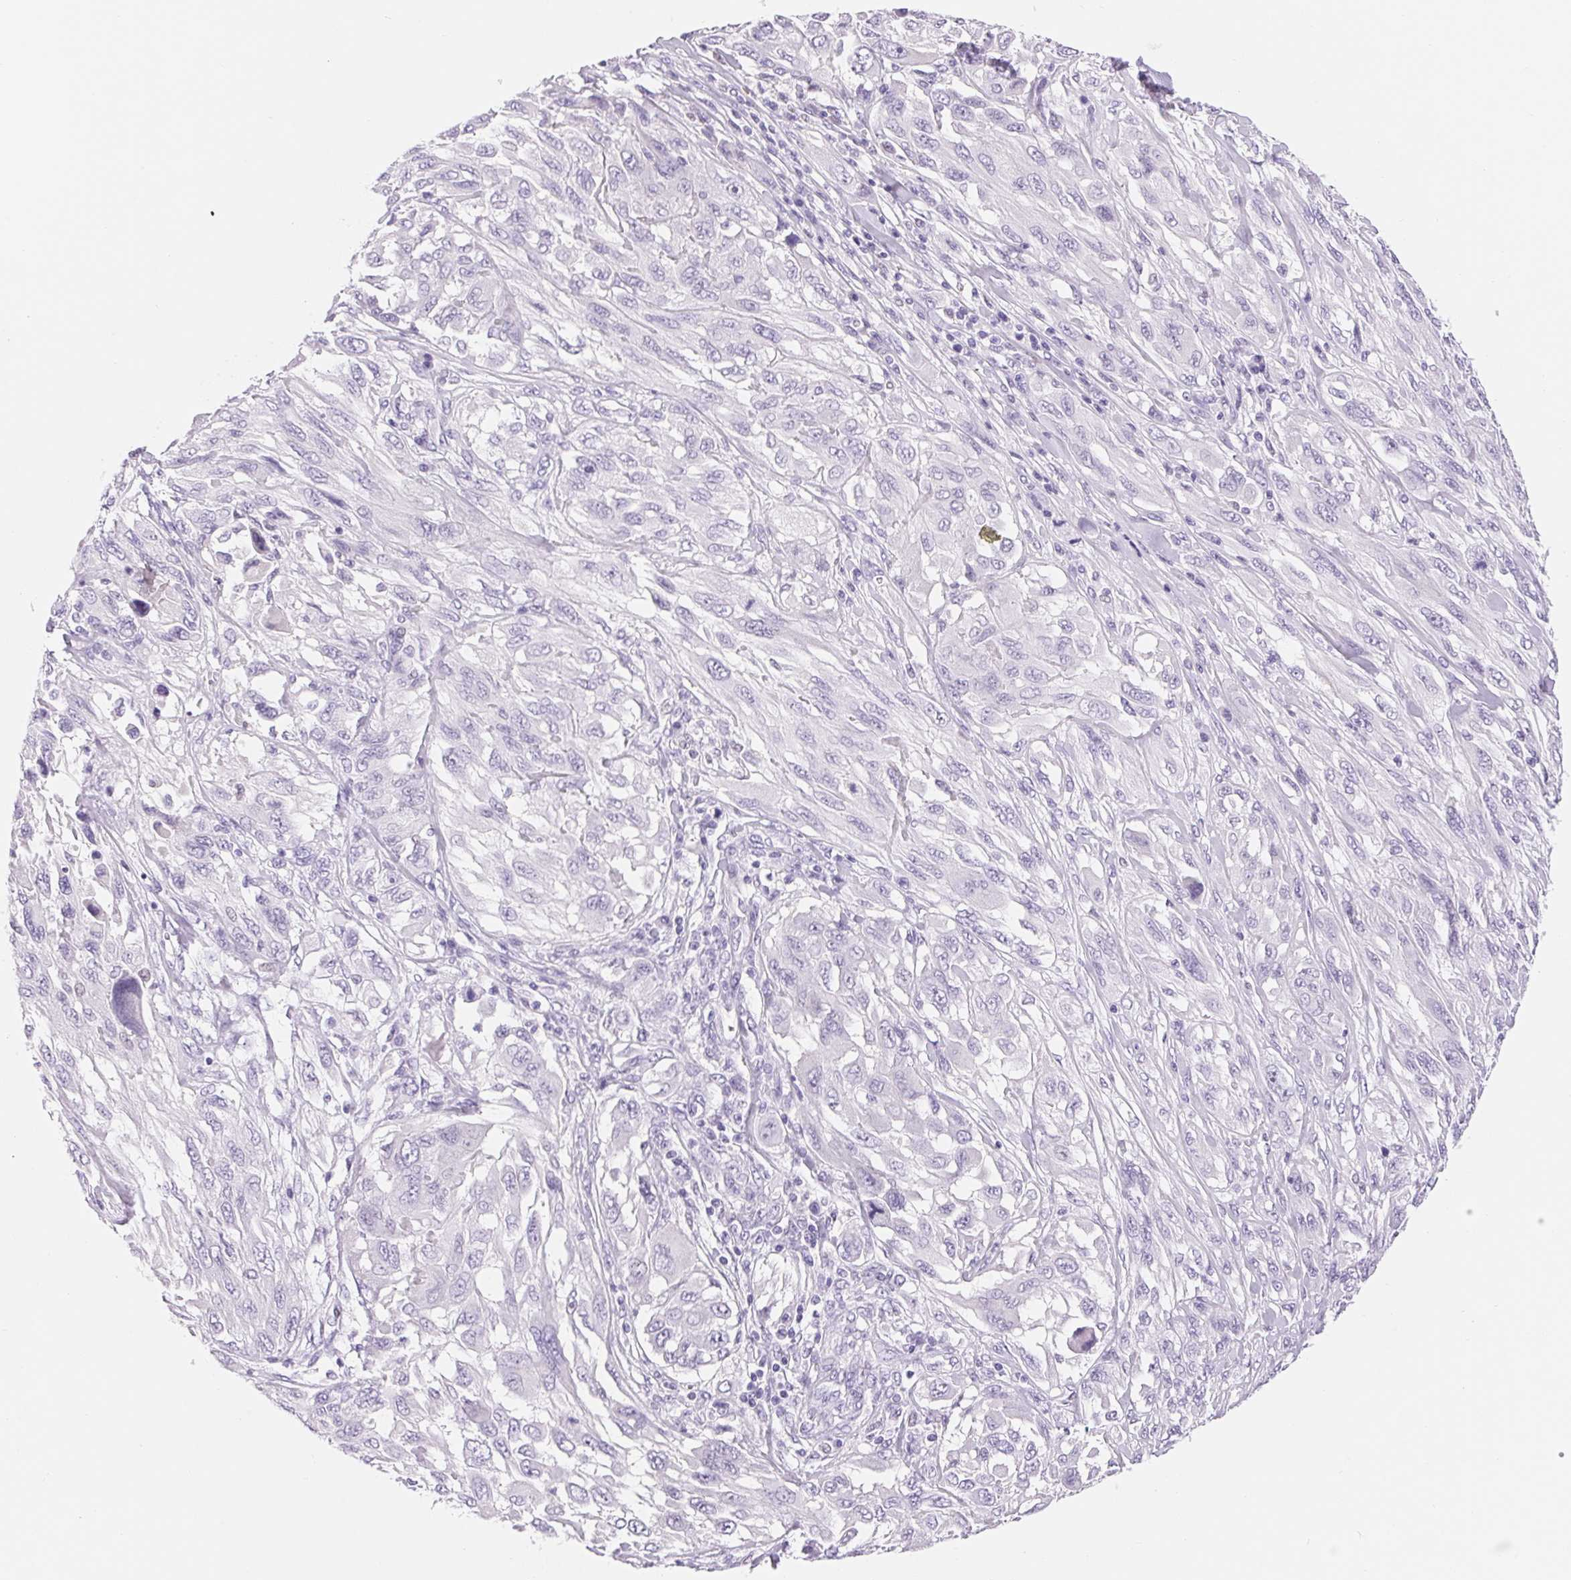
{"staining": {"intensity": "negative", "quantity": "none", "location": "none"}, "tissue": "melanoma", "cell_type": "Tumor cells", "image_type": "cancer", "snomed": [{"axis": "morphology", "description": "Malignant melanoma, NOS"}, {"axis": "topography", "description": "Skin"}], "caption": "An immunohistochemistry micrograph of melanoma is shown. There is no staining in tumor cells of melanoma.", "gene": "ASGR2", "patient": {"sex": "female", "age": 91}}